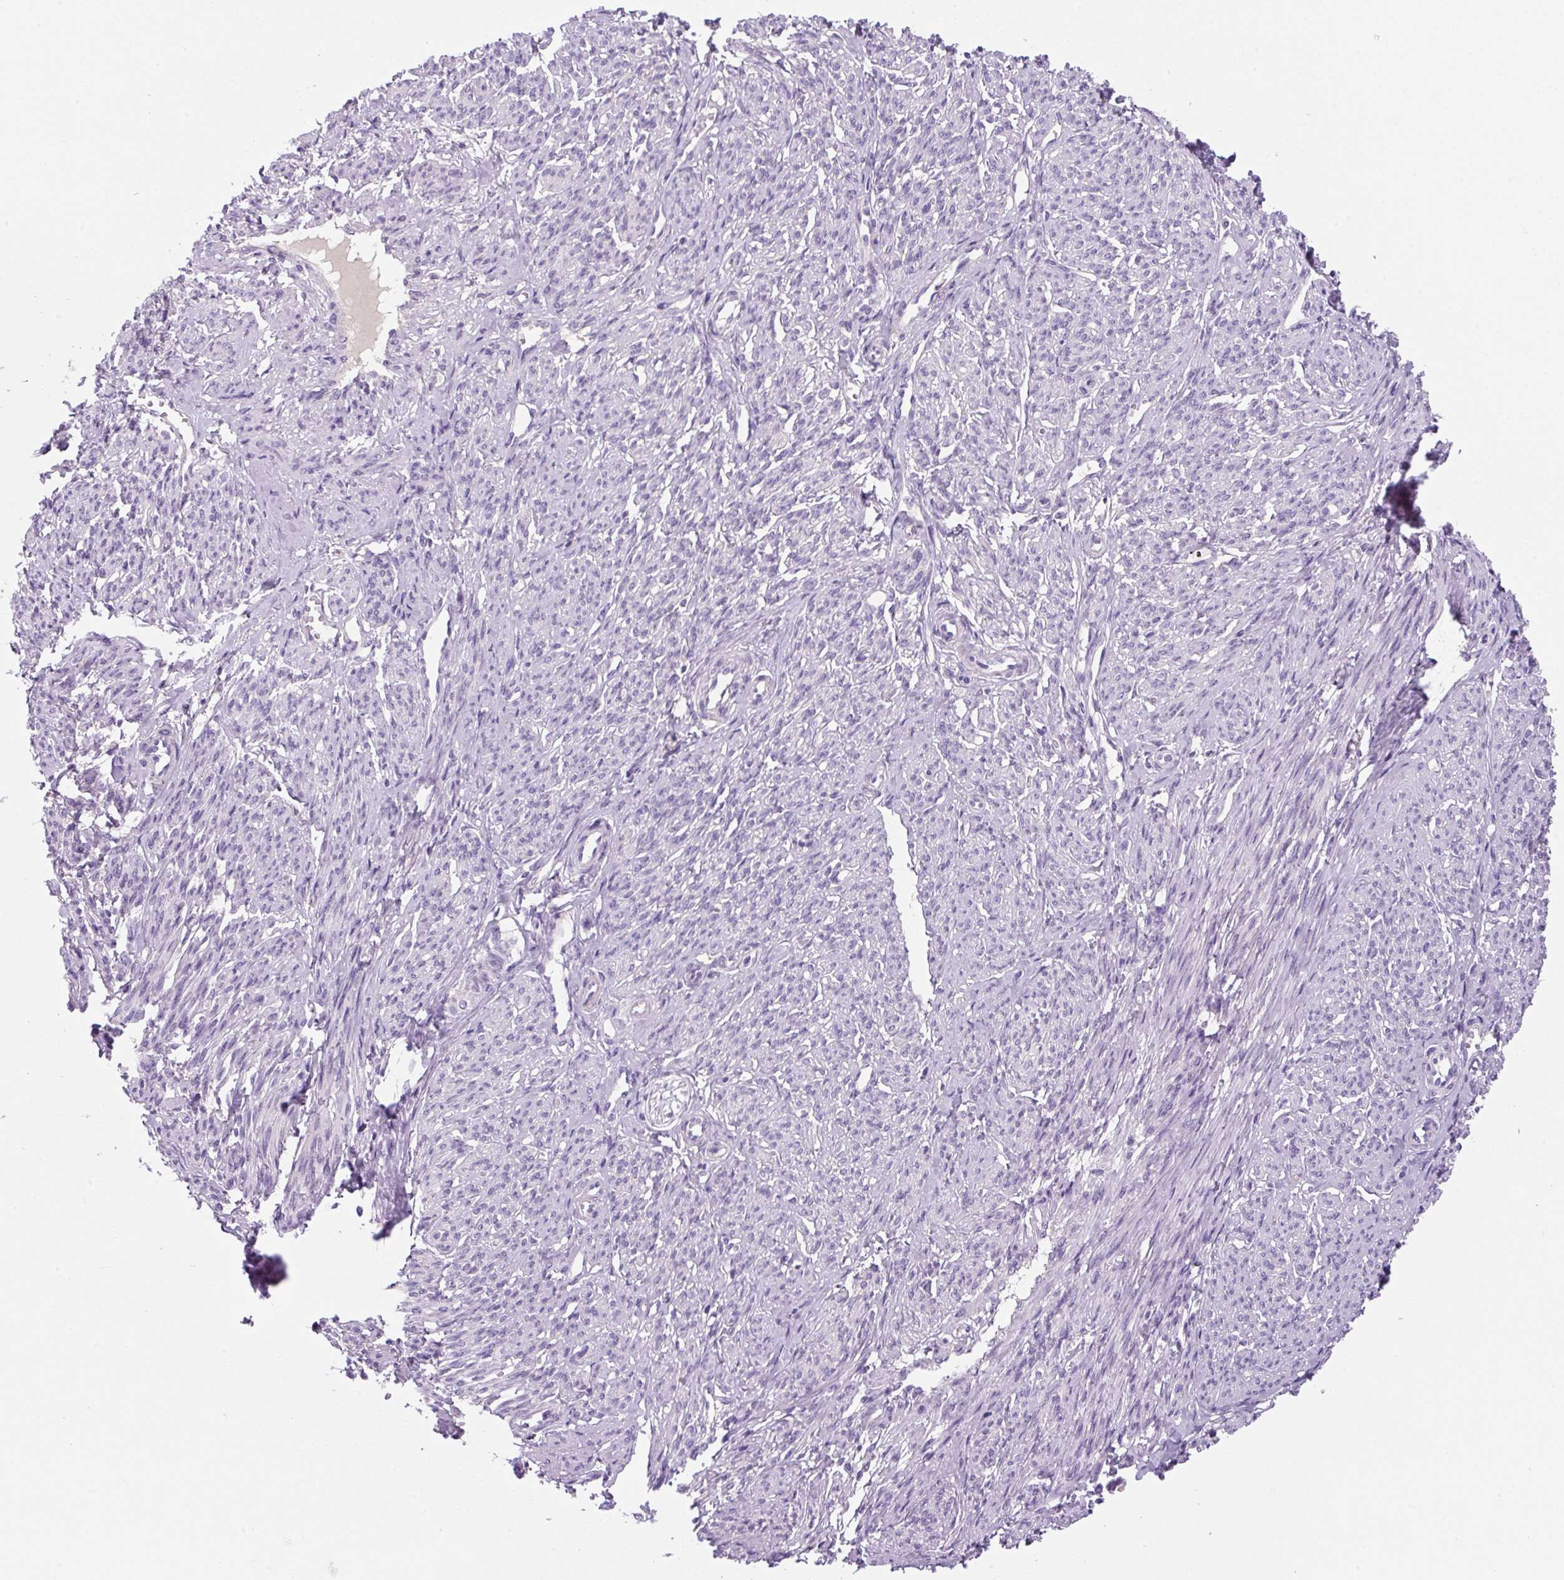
{"staining": {"intensity": "negative", "quantity": "none", "location": "none"}, "tissue": "smooth muscle", "cell_type": "Smooth muscle cells", "image_type": "normal", "snomed": [{"axis": "morphology", "description": "Normal tissue, NOS"}, {"axis": "topography", "description": "Smooth muscle"}], "caption": "The photomicrograph demonstrates no significant staining in smooth muscle cells of smooth muscle.", "gene": "FZD5", "patient": {"sex": "female", "age": 65}}